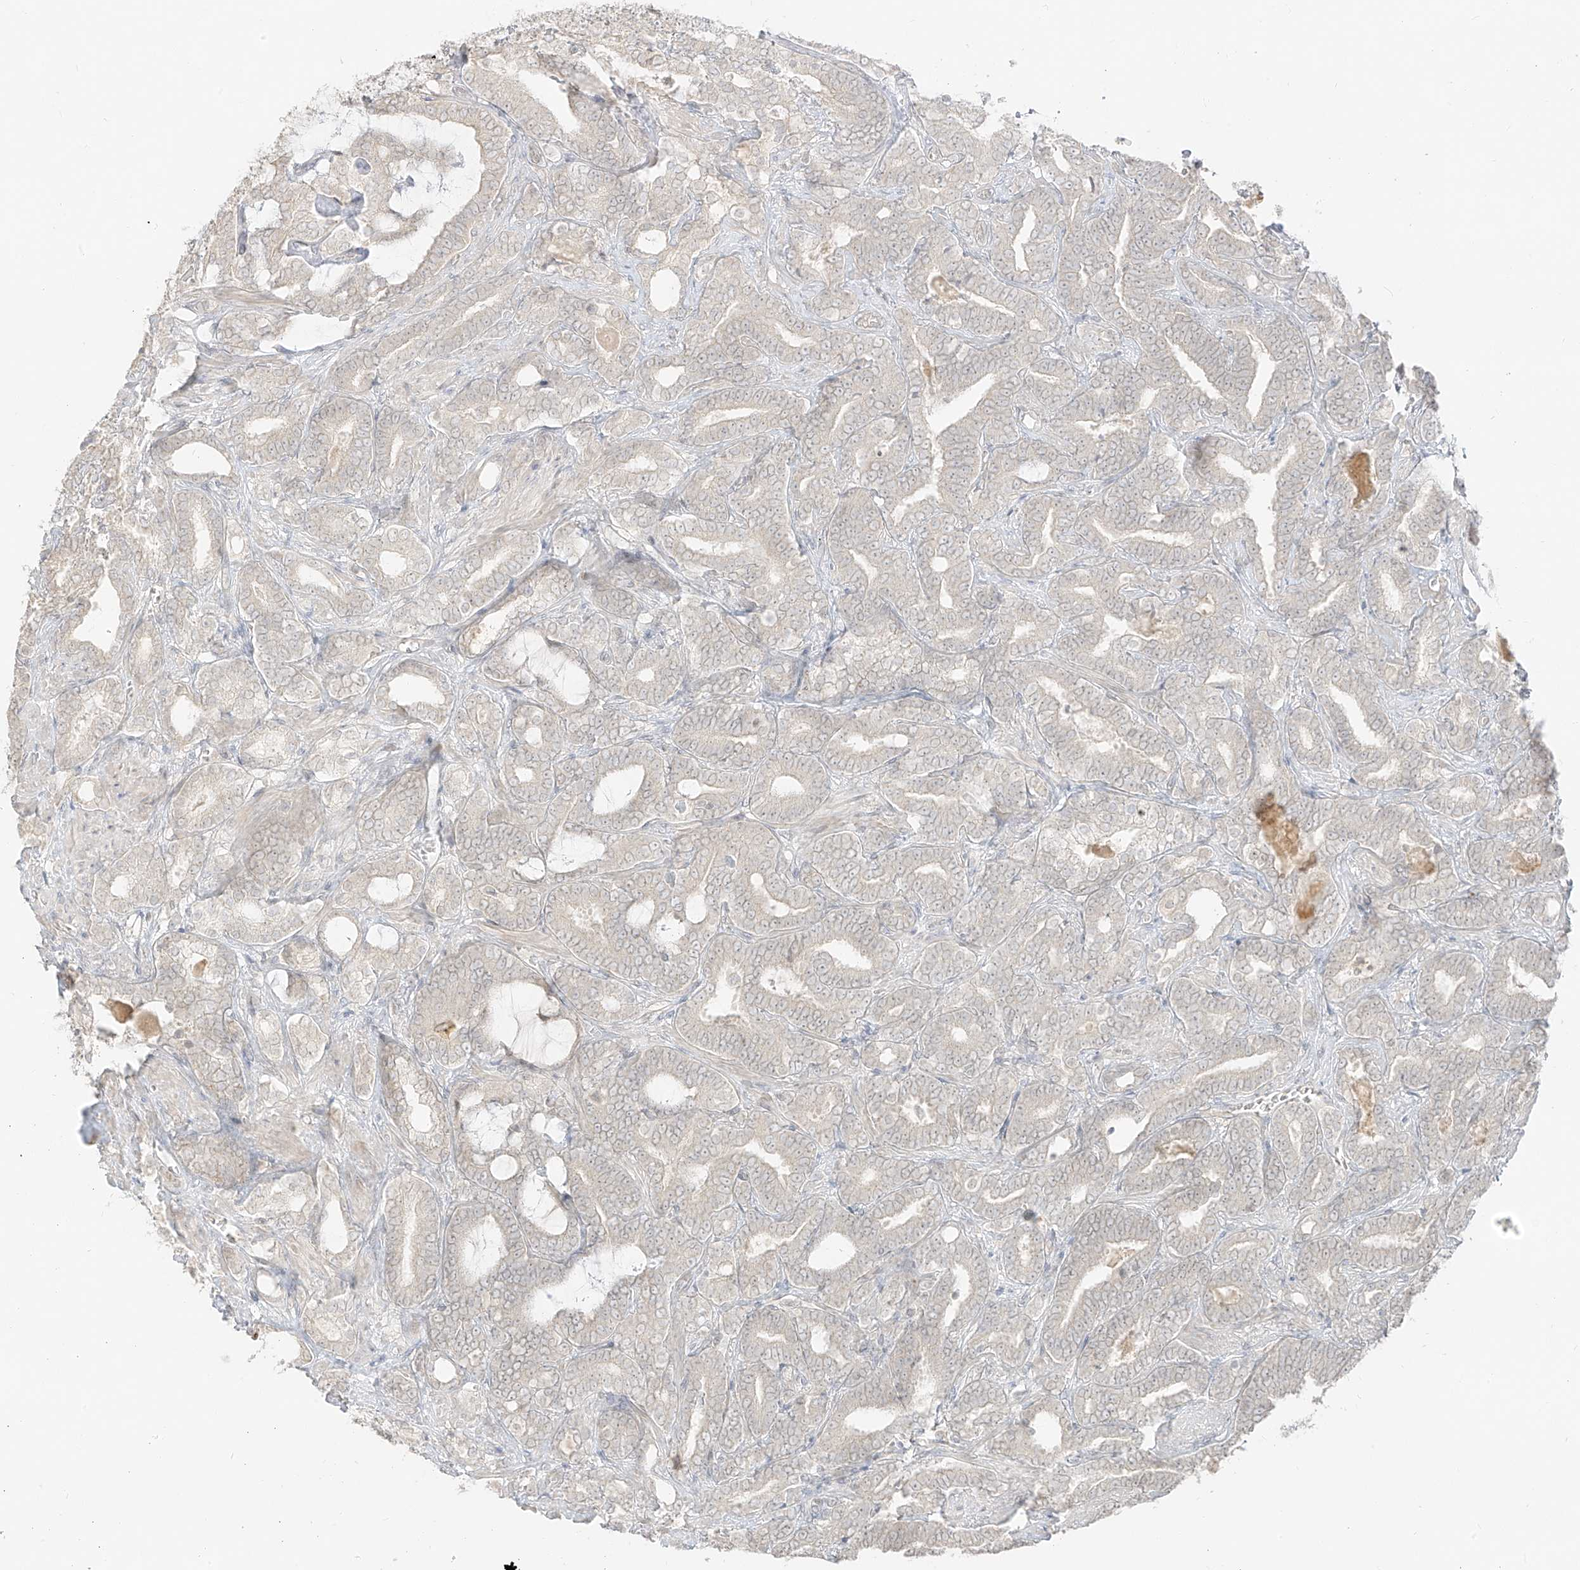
{"staining": {"intensity": "negative", "quantity": "none", "location": "none"}, "tissue": "prostate cancer", "cell_type": "Tumor cells", "image_type": "cancer", "snomed": [{"axis": "morphology", "description": "Adenocarcinoma, High grade"}, {"axis": "topography", "description": "Prostate and seminal vesicle, NOS"}], "caption": "DAB immunohistochemical staining of prostate high-grade adenocarcinoma reveals no significant positivity in tumor cells. Nuclei are stained in blue.", "gene": "LIPT1", "patient": {"sex": "male", "age": 67}}